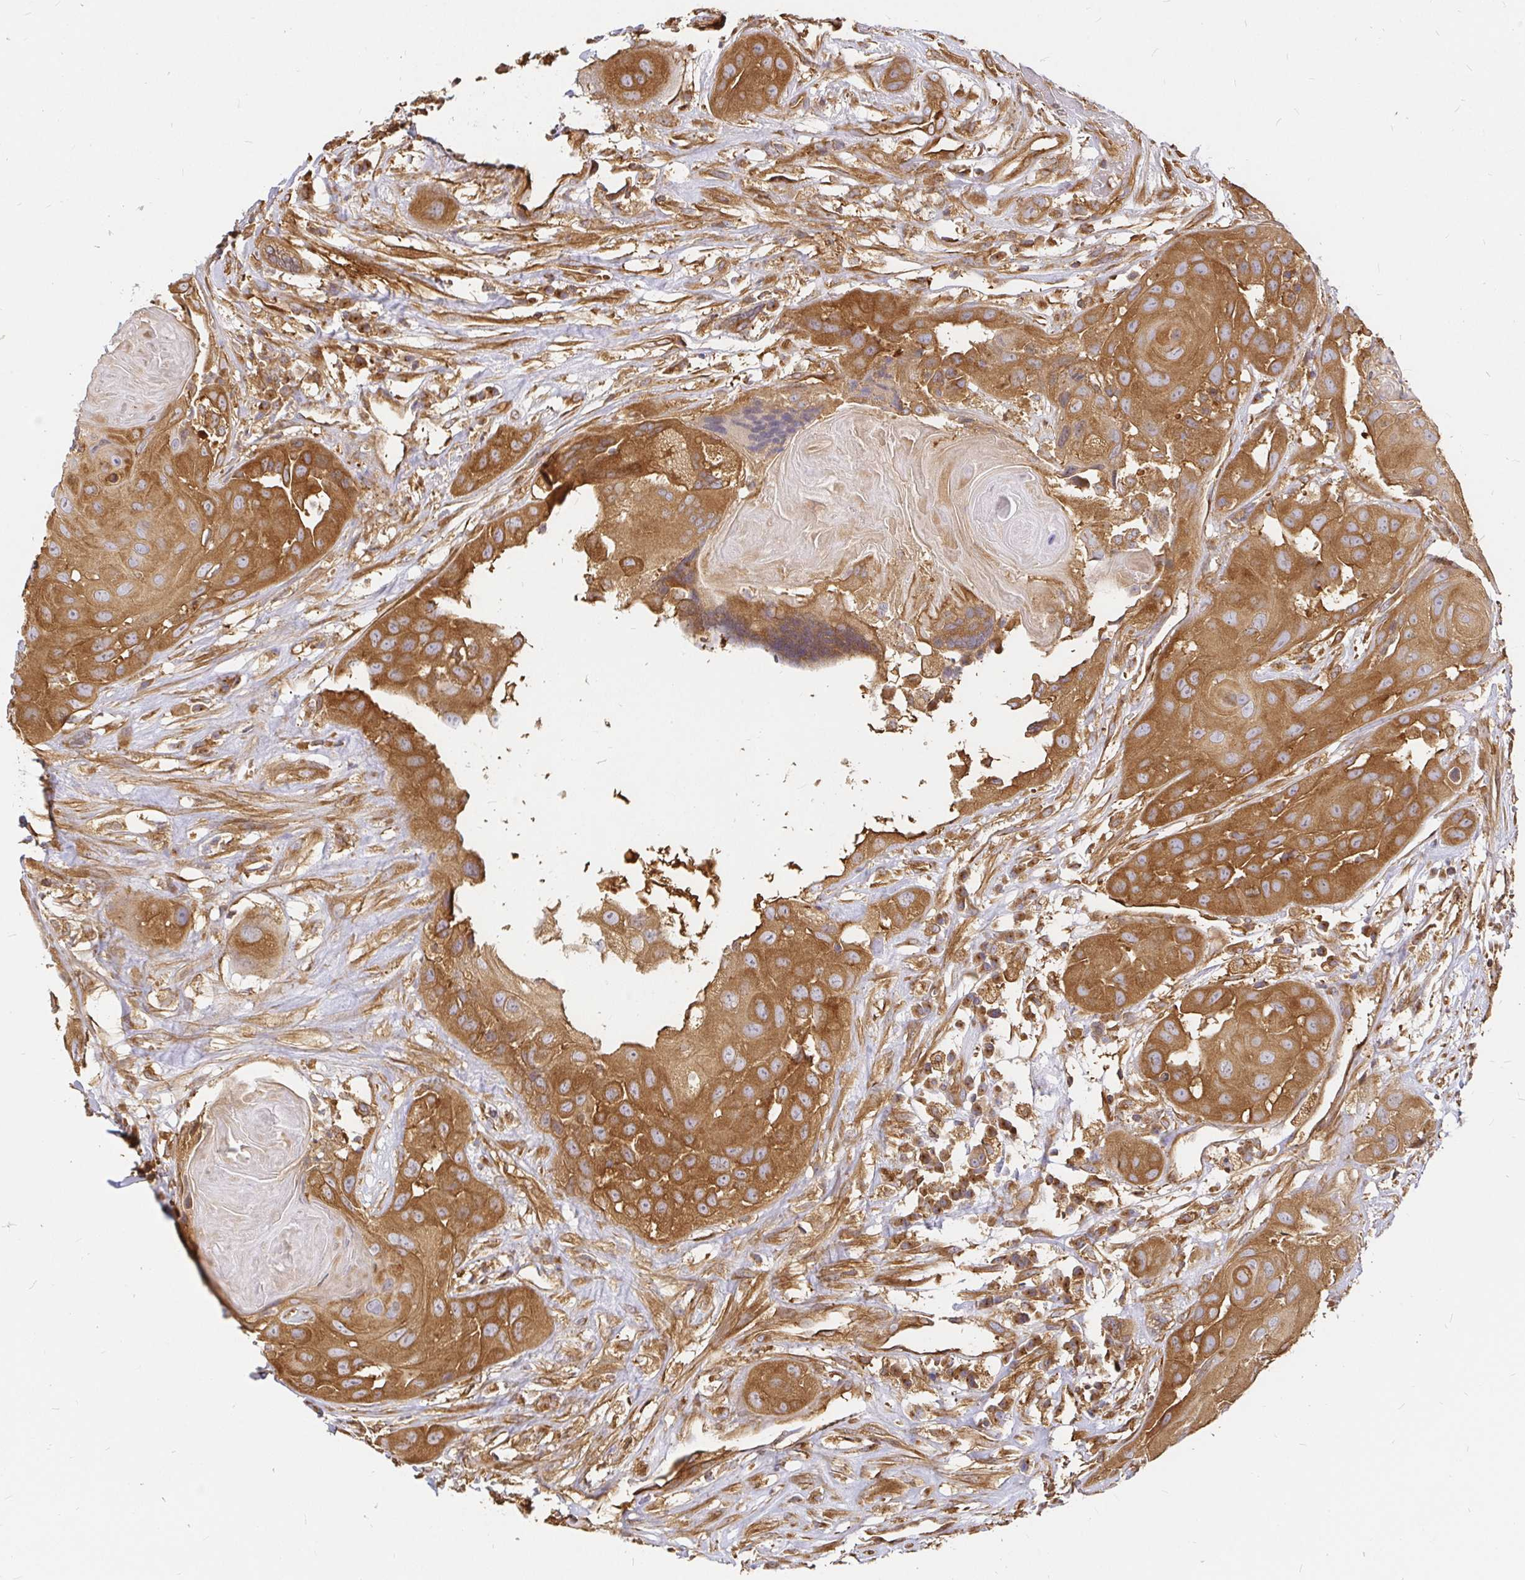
{"staining": {"intensity": "moderate", "quantity": ">75%", "location": "cytoplasmic/membranous"}, "tissue": "head and neck cancer", "cell_type": "Tumor cells", "image_type": "cancer", "snomed": [{"axis": "morphology", "description": "Squamous cell carcinoma, NOS"}, {"axis": "topography", "description": "Head-Neck"}], "caption": "Approximately >75% of tumor cells in human head and neck cancer demonstrate moderate cytoplasmic/membranous protein expression as visualized by brown immunohistochemical staining.", "gene": "KIF5B", "patient": {"sex": "male", "age": 83}}